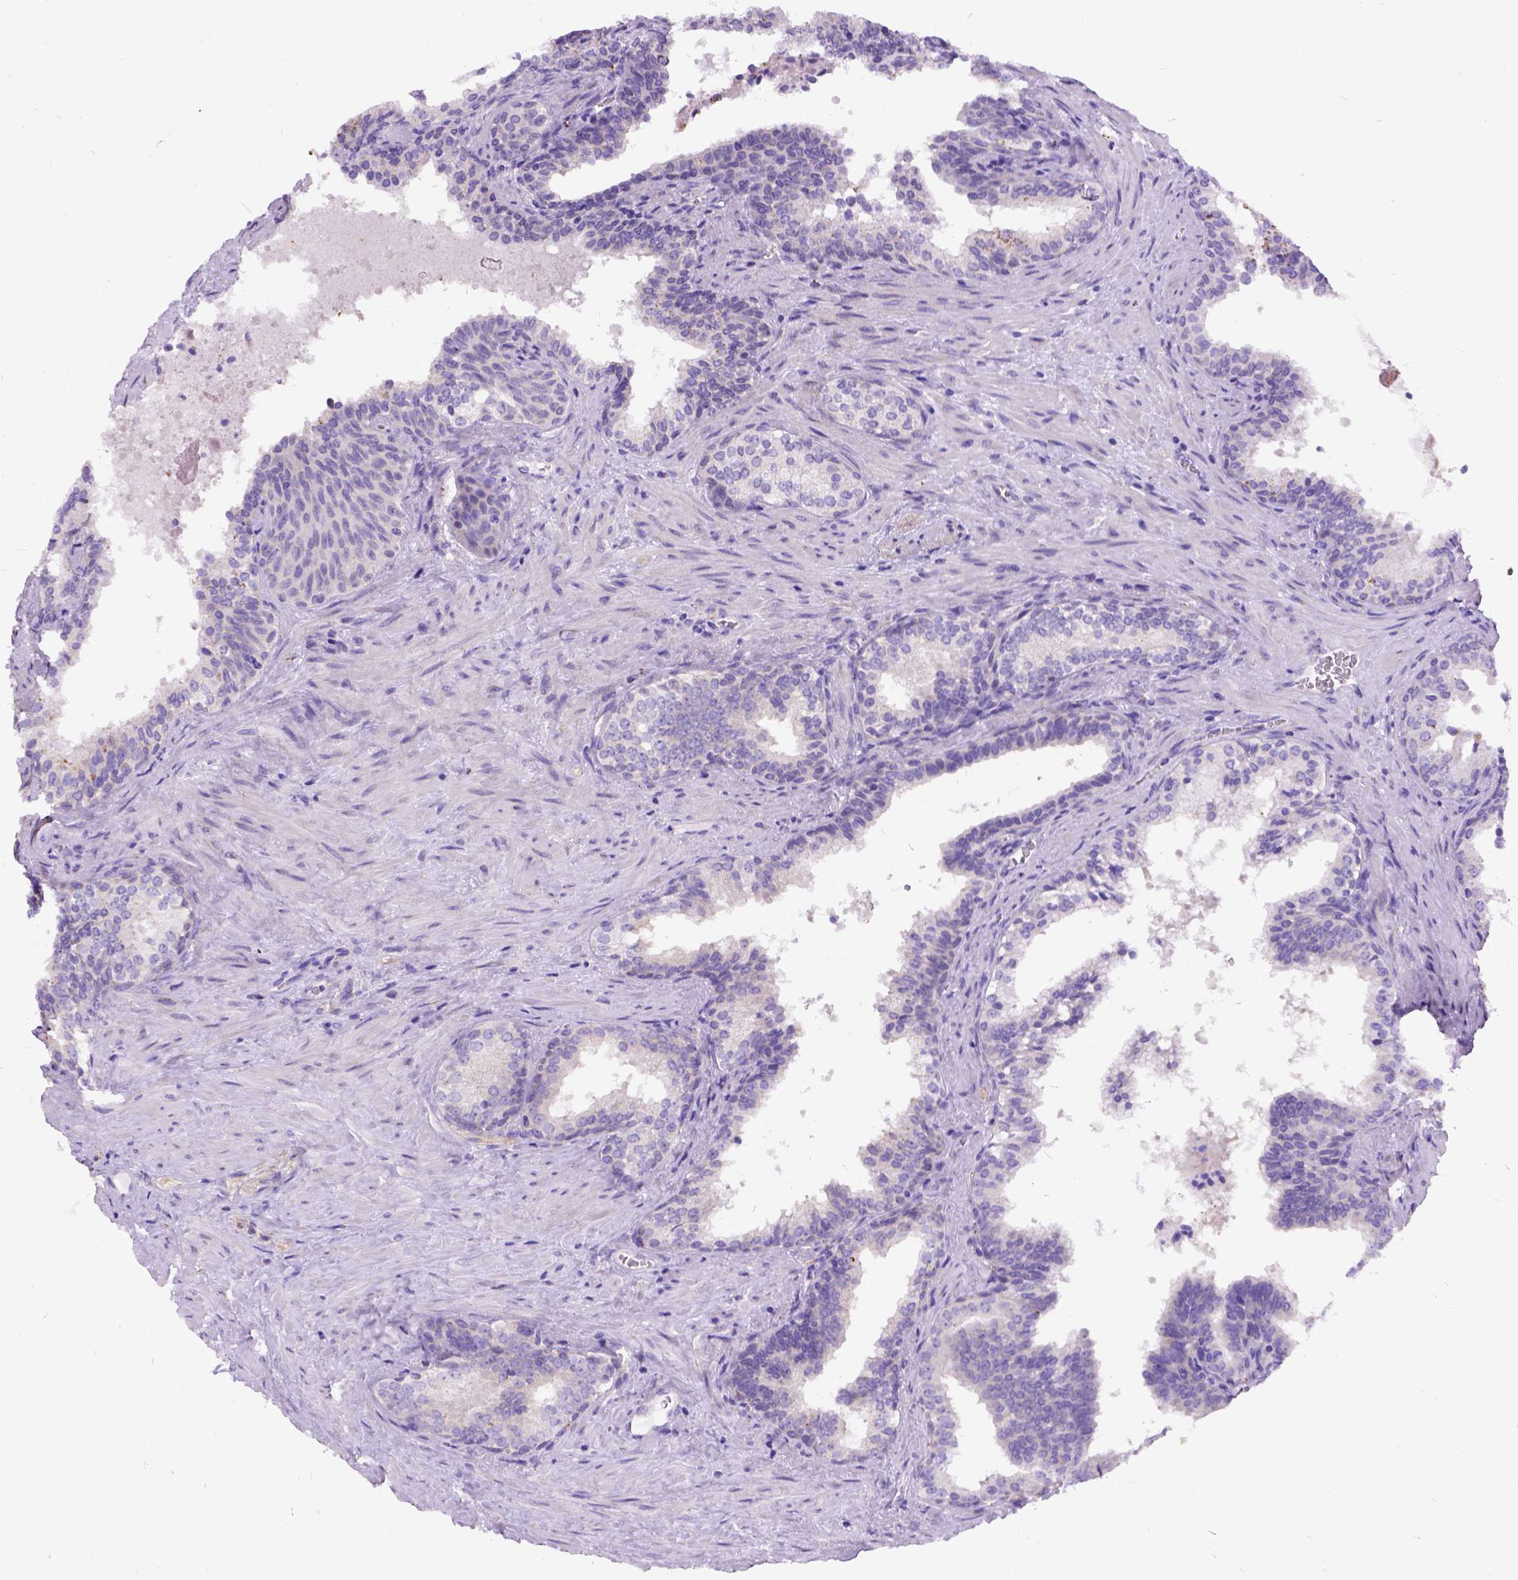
{"staining": {"intensity": "negative", "quantity": "none", "location": "none"}, "tissue": "prostate cancer", "cell_type": "Tumor cells", "image_type": "cancer", "snomed": [{"axis": "morphology", "description": "Adenocarcinoma, High grade"}, {"axis": "topography", "description": "Prostate"}], "caption": "The image demonstrates no significant positivity in tumor cells of prostate cancer (high-grade adenocarcinoma).", "gene": "CFAP54", "patient": {"sex": "male", "age": 68}}